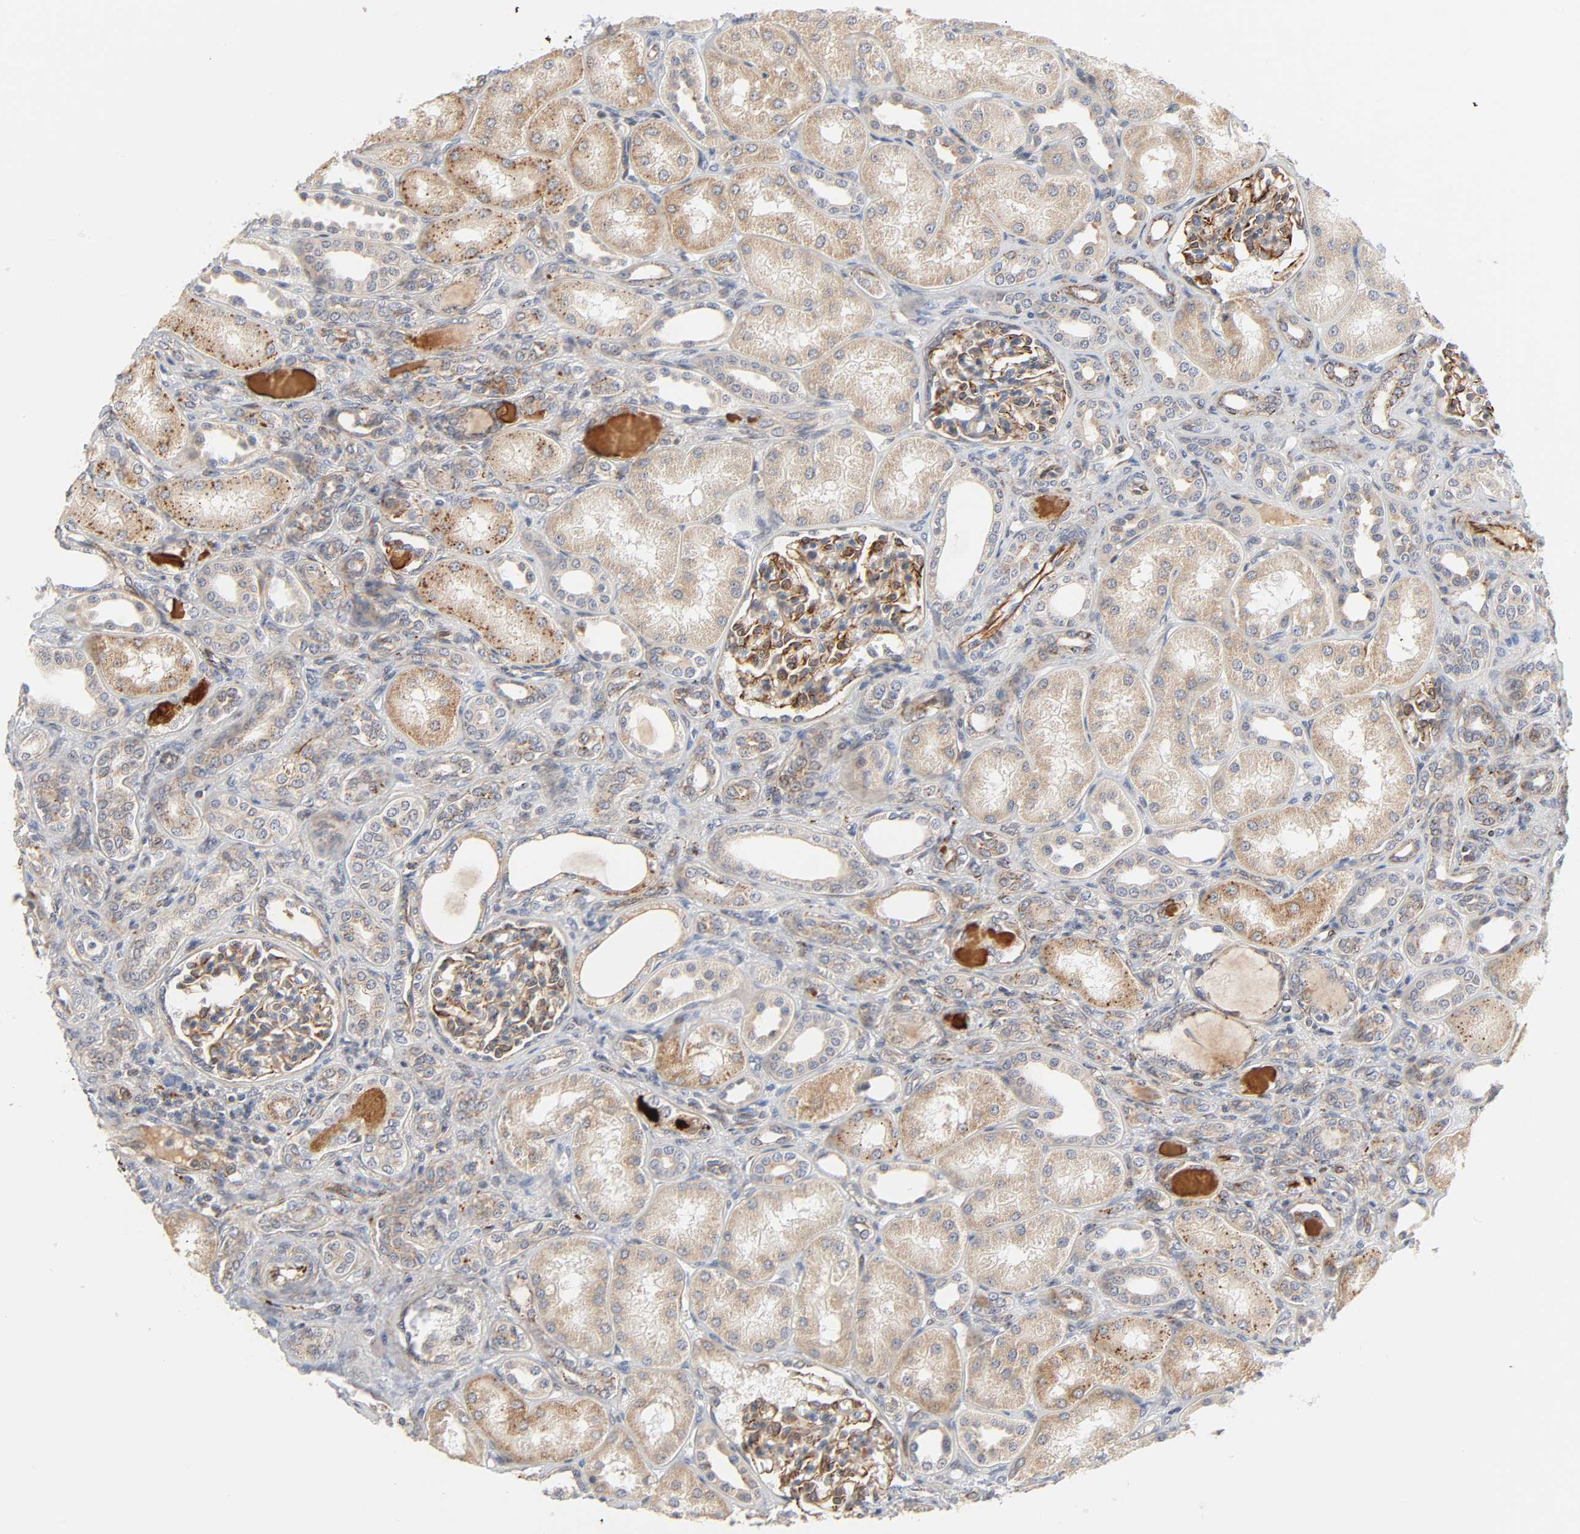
{"staining": {"intensity": "moderate", "quantity": ">75%", "location": "cytoplasmic/membranous"}, "tissue": "kidney", "cell_type": "Cells in glomeruli", "image_type": "normal", "snomed": [{"axis": "morphology", "description": "Normal tissue, NOS"}, {"axis": "topography", "description": "Kidney"}], "caption": "Benign kidney shows moderate cytoplasmic/membranous expression in approximately >75% of cells in glomeruli, visualized by immunohistochemistry.", "gene": "REEP5", "patient": {"sex": "male", "age": 7}}